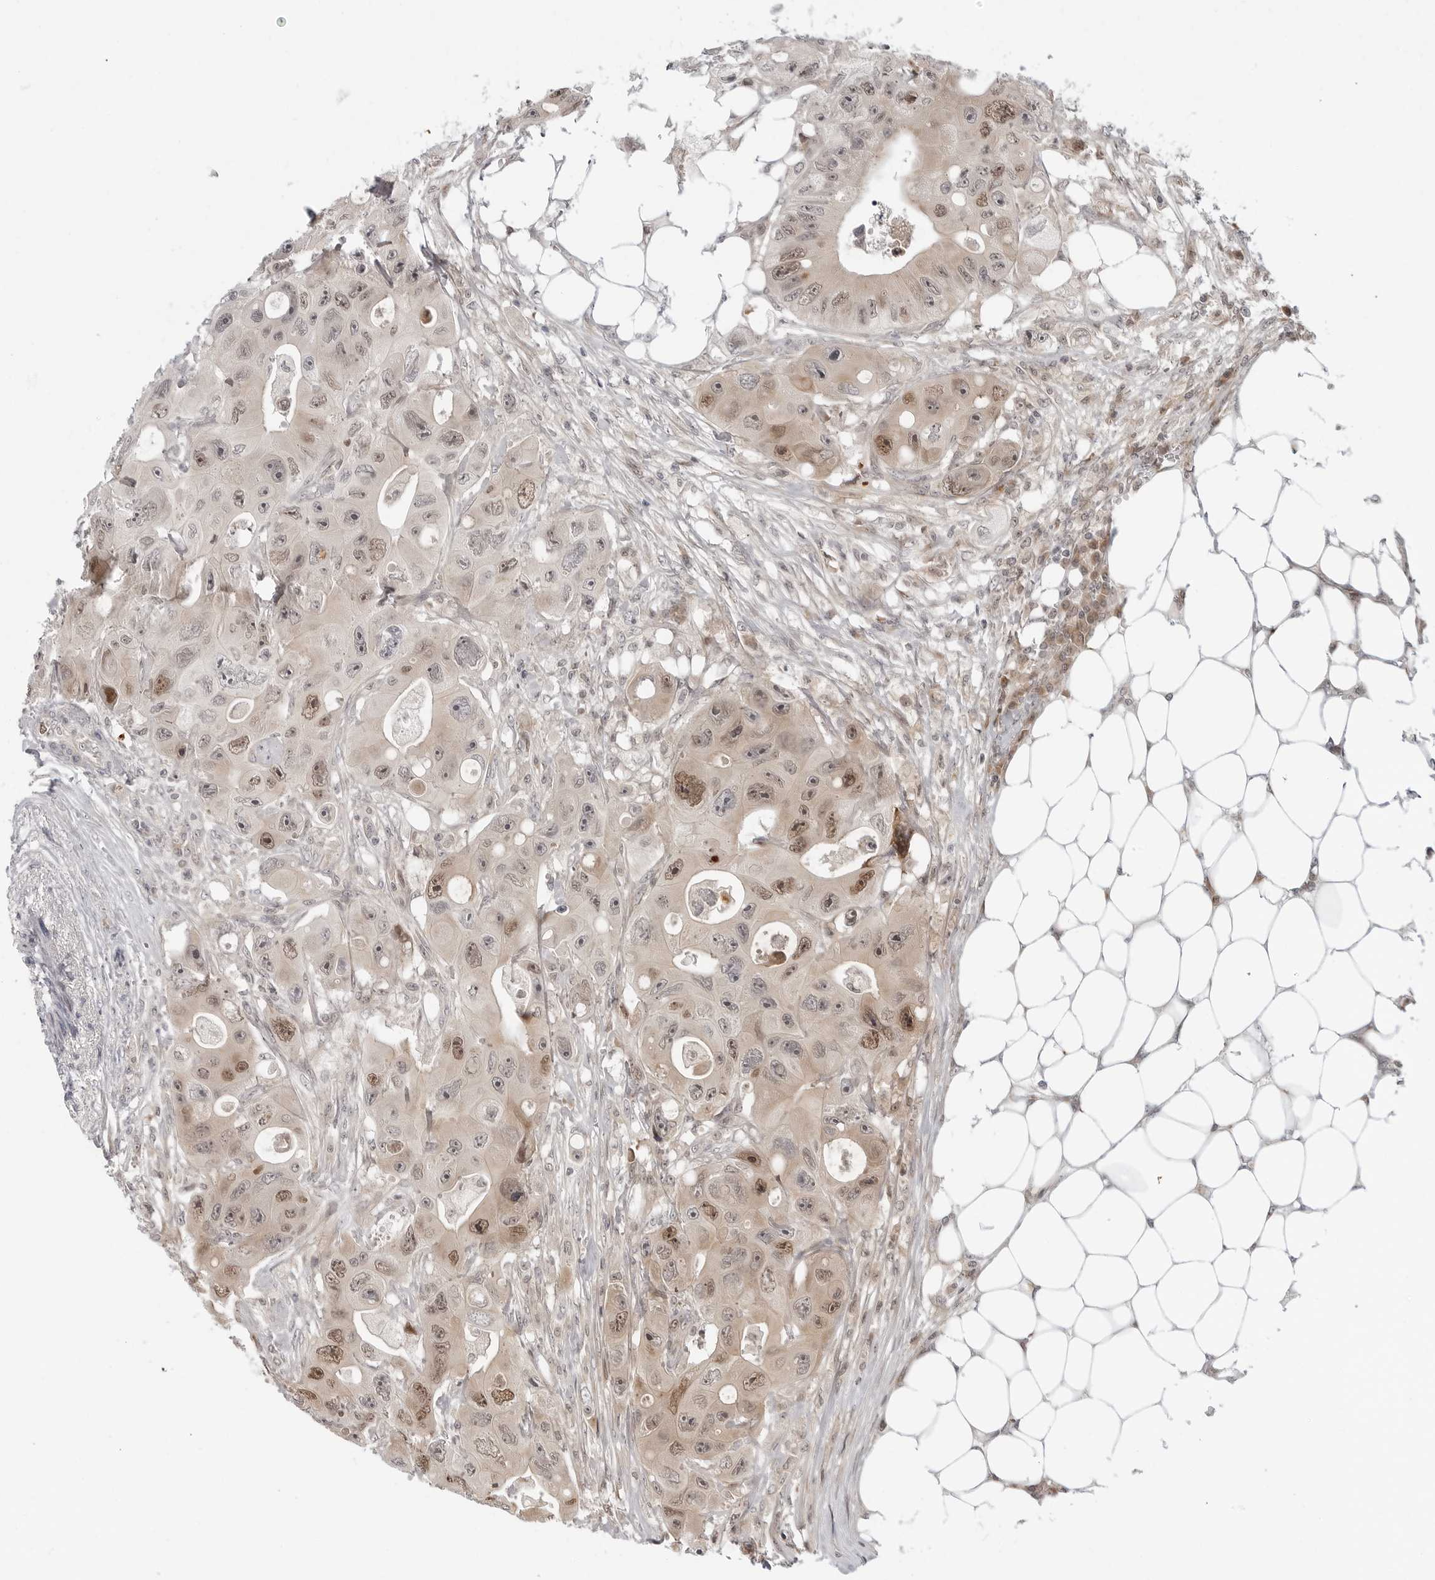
{"staining": {"intensity": "moderate", "quantity": "25%-75%", "location": "nuclear"}, "tissue": "colorectal cancer", "cell_type": "Tumor cells", "image_type": "cancer", "snomed": [{"axis": "morphology", "description": "Adenocarcinoma, NOS"}, {"axis": "topography", "description": "Colon"}], "caption": "Immunohistochemical staining of human colorectal adenocarcinoma demonstrates moderate nuclear protein expression in about 25%-75% of tumor cells.", "gene": "TIPRL", "patient": {"sex": "female", "age": 46}}